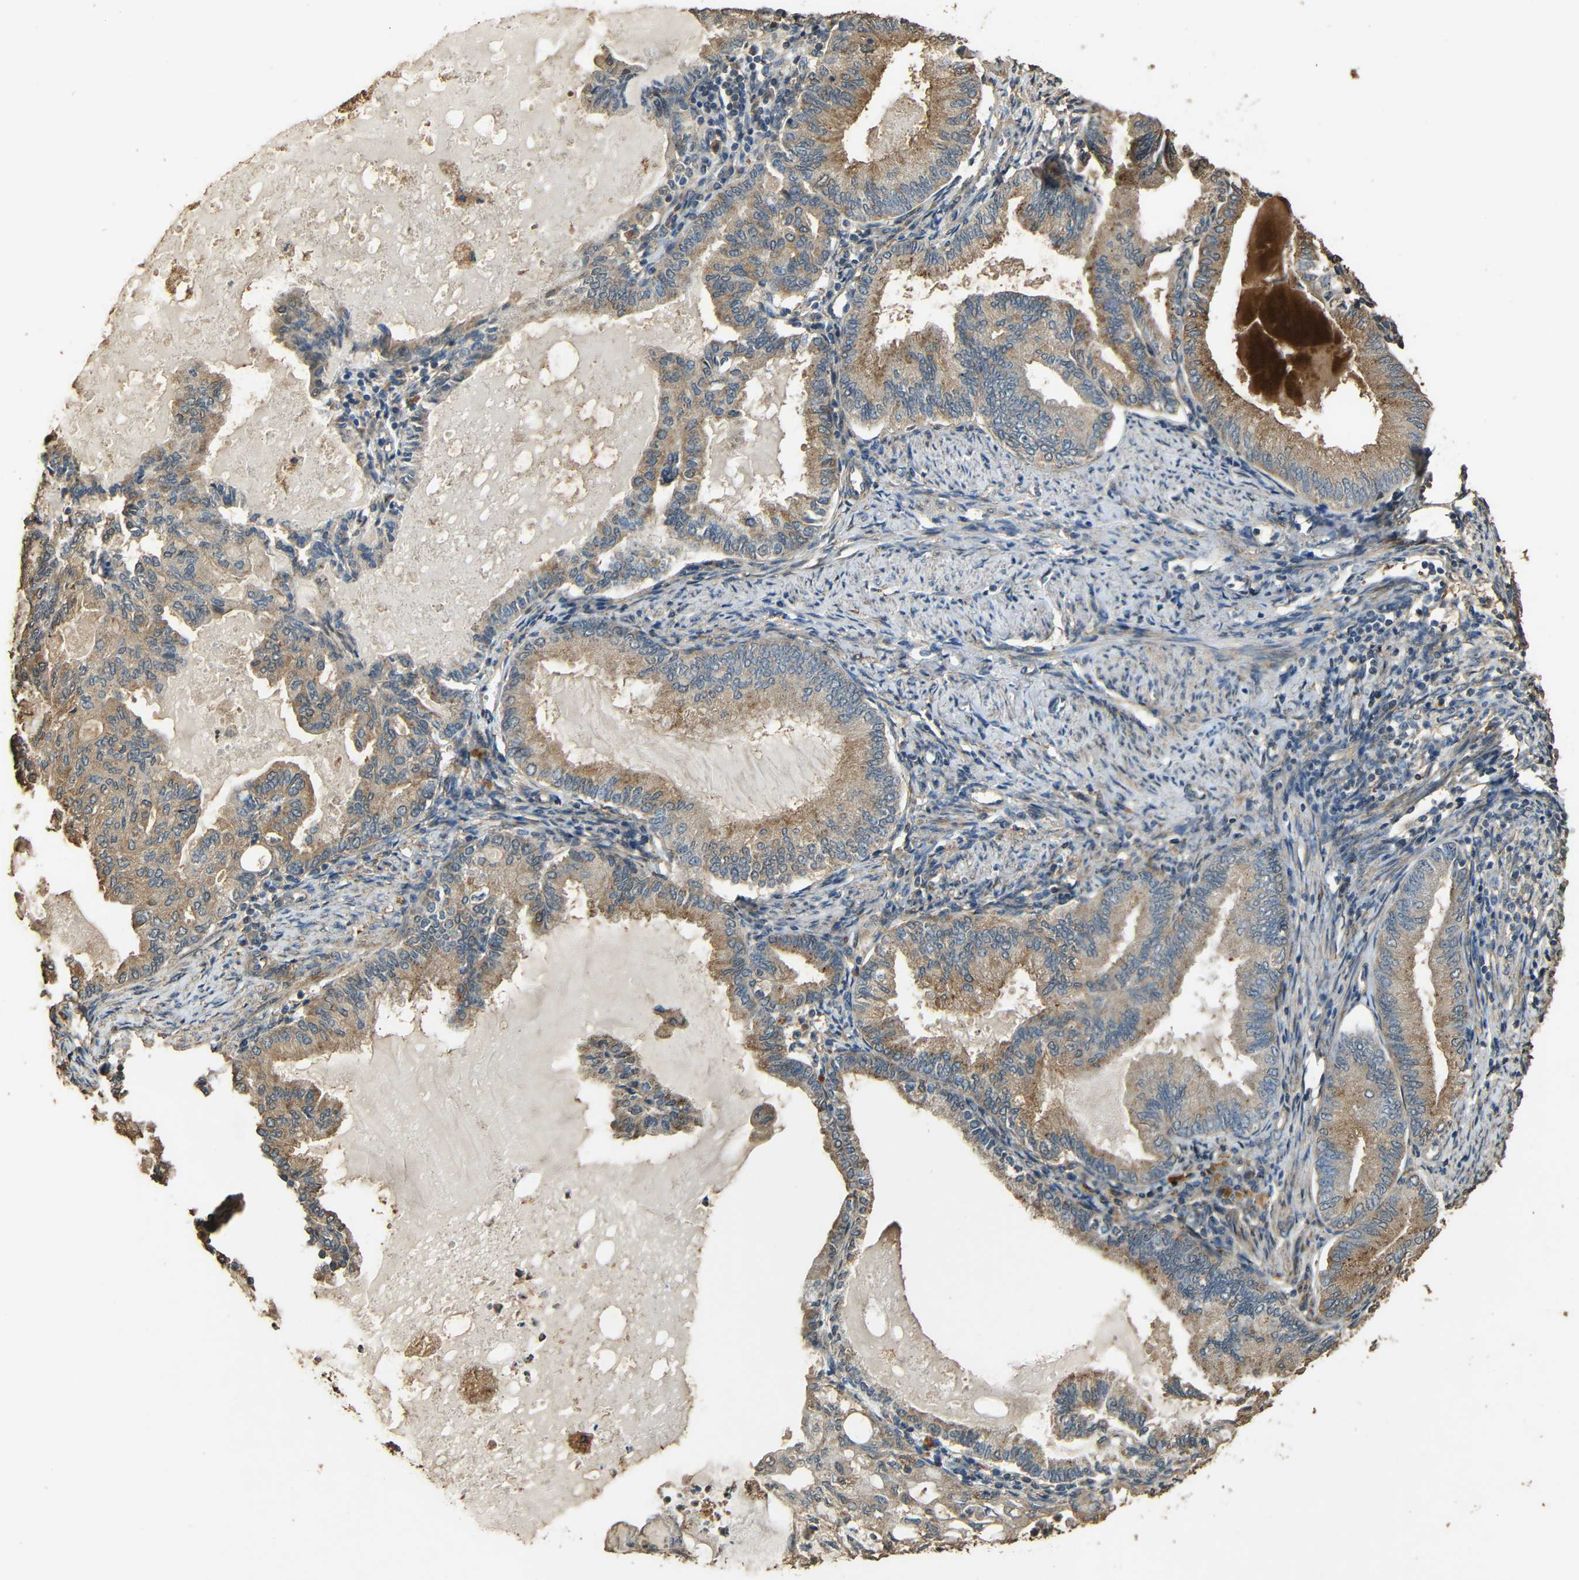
{"staining": {"intensity": "moderate", "quantity": ">75%", "location": "cytoplasmic/membranous"}, "tissue": "endometrial cancer", "cell_type": "Tumor cells", "image_type": "cancer", "snomed": [{"axis": "morphology", "description": "Adenocarcinoma, NOS"}, {"axis": "topography", "description": "Endometrium"}], "caption": "Adenocarcinoma (endometrial) tissue displays moderate cytoplasmic/membranous expression in approximately >75% of tumor cells, visualized by immunohistochemistry.", "gene": "PDE5A", "patient": {"sex": "female", "age": 86}}